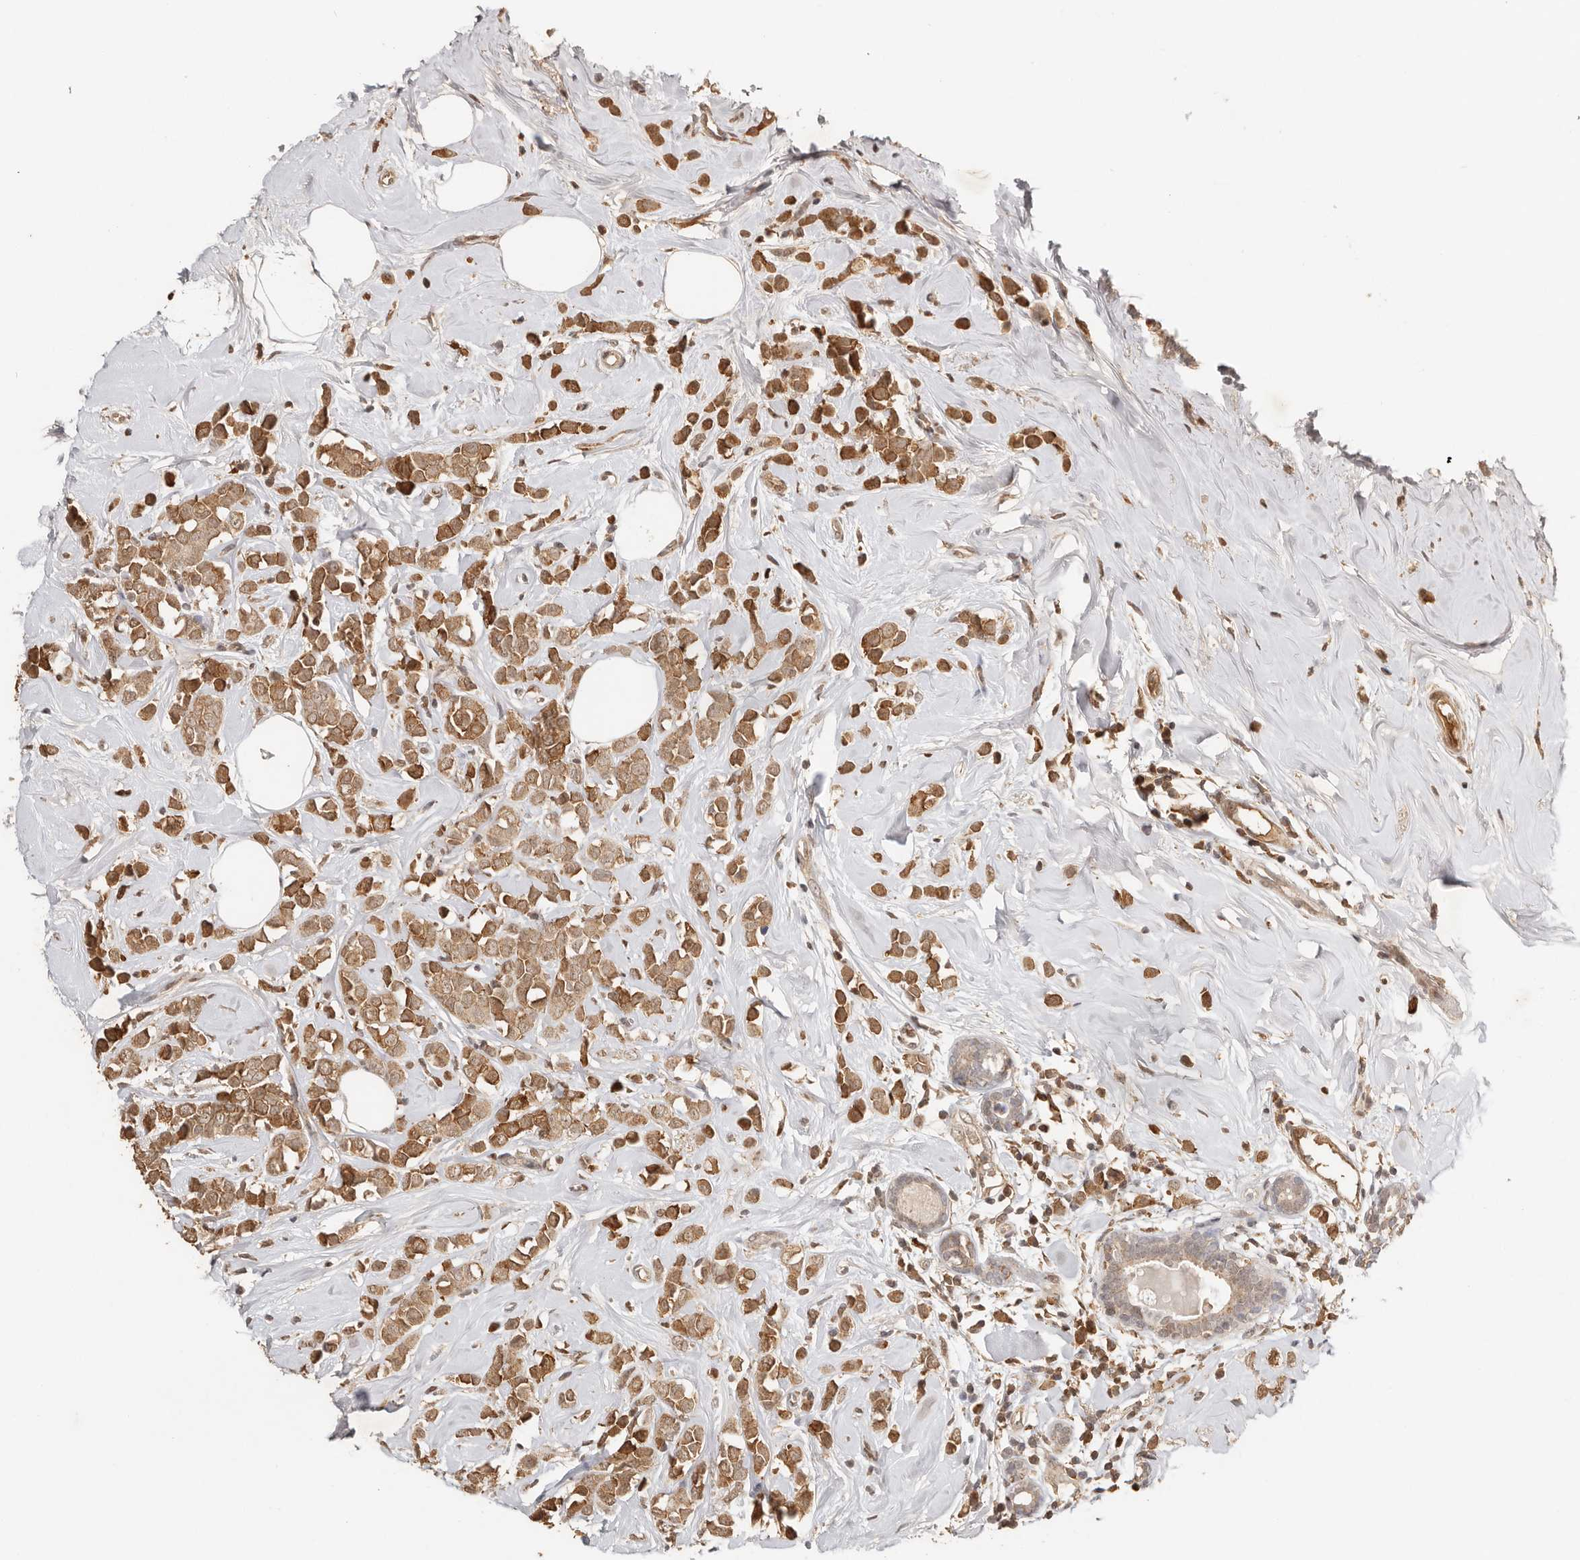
{"staining": {"intensity": "moderate", "quantity": ">75%", "location": "cytoplasmic/membranous"}, "tissue": "breast cancer", "cell_type": "Tumor cells", "image_type": "cancer", "snomed": [{"axis": "morphology", "description": "Lobular carcinoma"}, {"axis": "topography", "description": "Breast"}], "caption": "This is an image of immunohistochemistry (IHC) staining of lobular carcinoma (breast), which shows moderate positivity in the cytoplasmic/membranous of tumor cells.", "gene": "SEC14L1", "patient": {"sex": "female", "age": 47}}